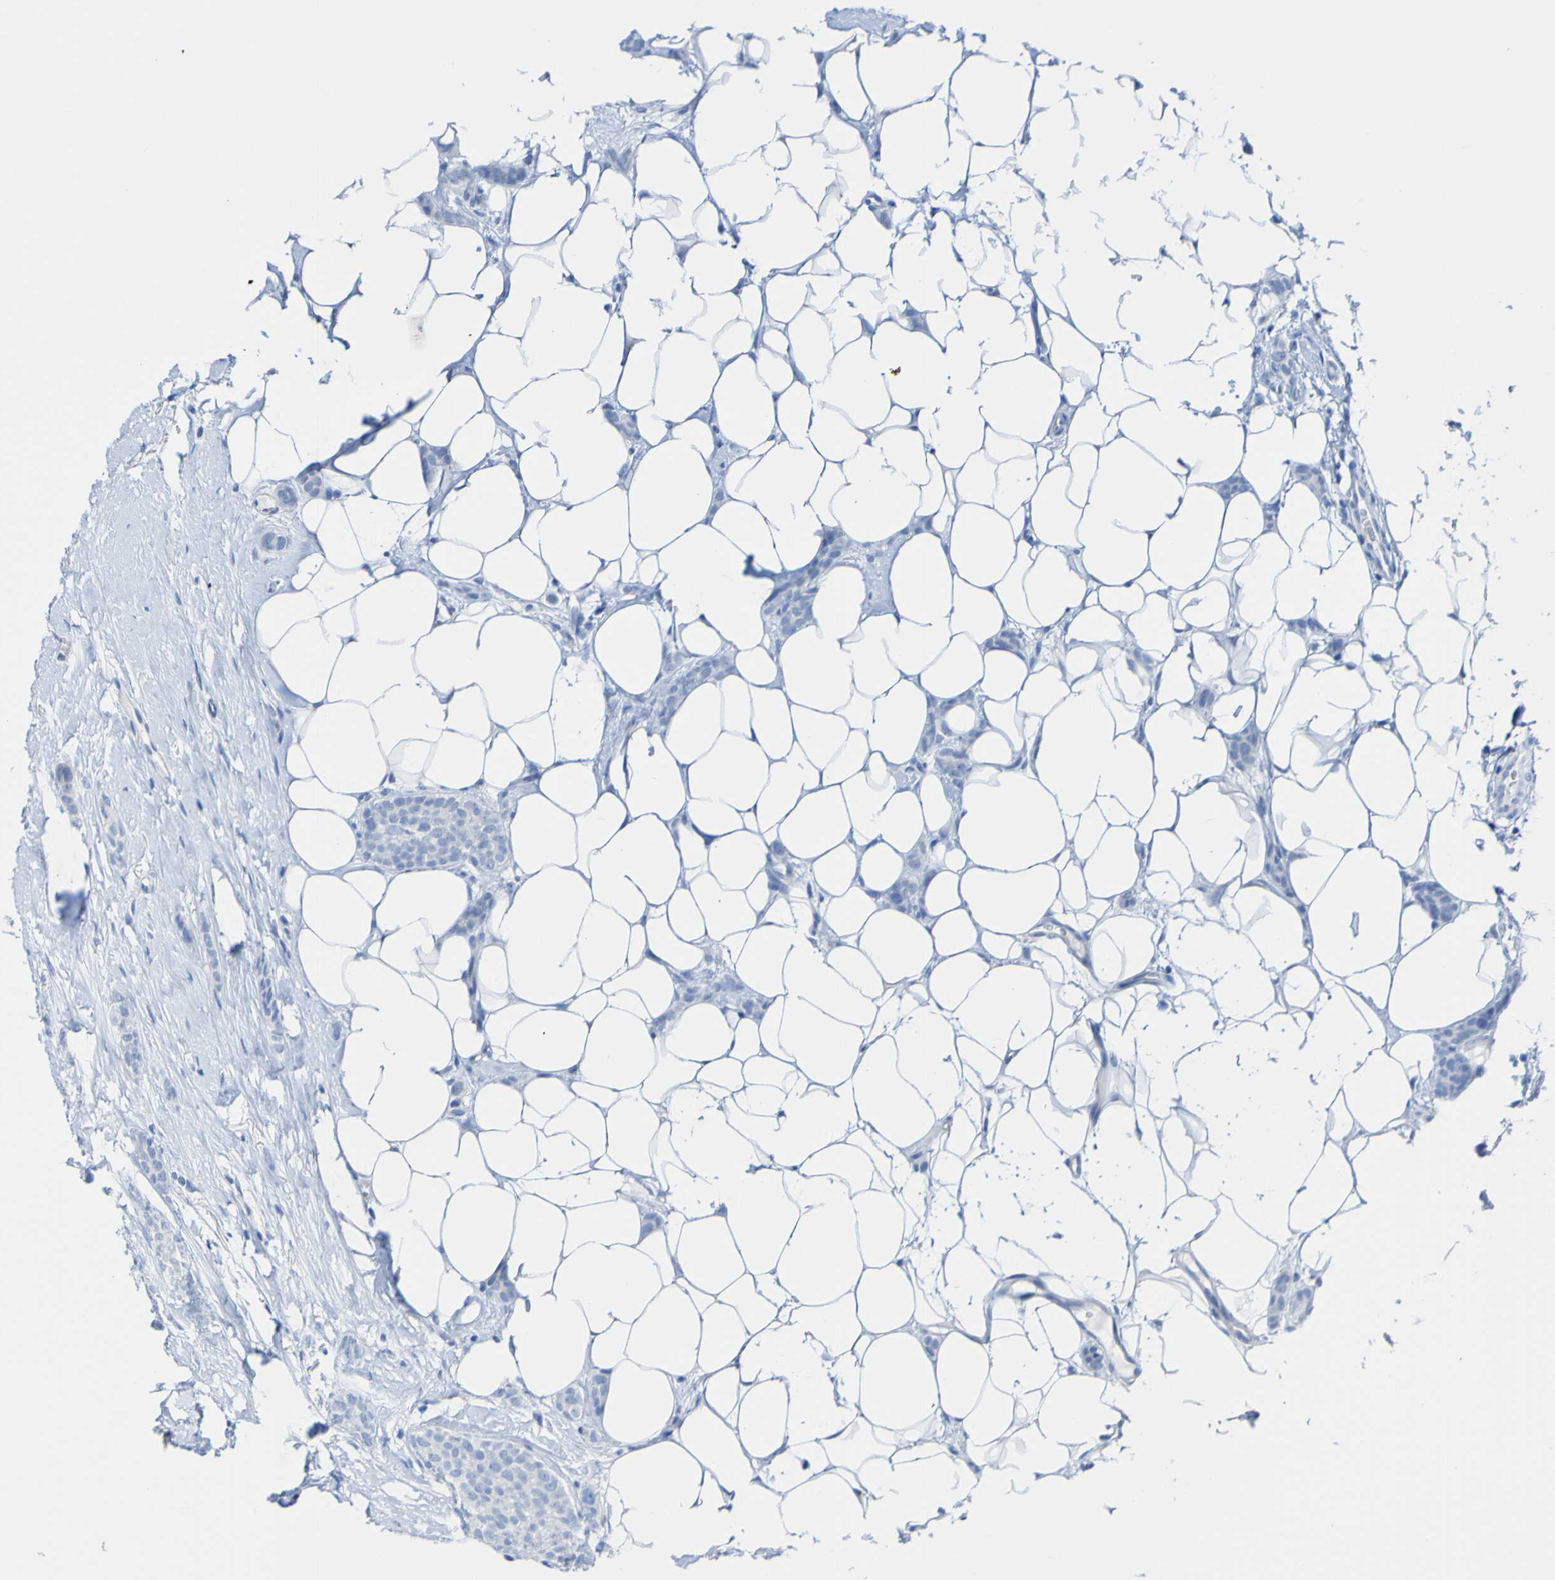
{"staining": {"intensity": "negative", "quantity": "none", "location": "none"}, "tissue": "breast cancer", "cell_type": "Tumor cells", "image_type": "cancer", "snomed": [{"axis": "morphology", "description": "Lobular carcinoma"}, {"axis": "topography", "description": "Skin"}, {"axis": "topography", "description": "Breast"}], "caption": "Immunohistochemical staining of breast cancer (lobular carcinoma) reveals no significant expression in tumor cells. The staining was performed using DAB to visualize the protein expression in brown, while the nuclei were stained in blue with hematoxylin (Magnification: 20x).", "gene": "ACMSD", "patient": {"sex": "female", "age": 46}}